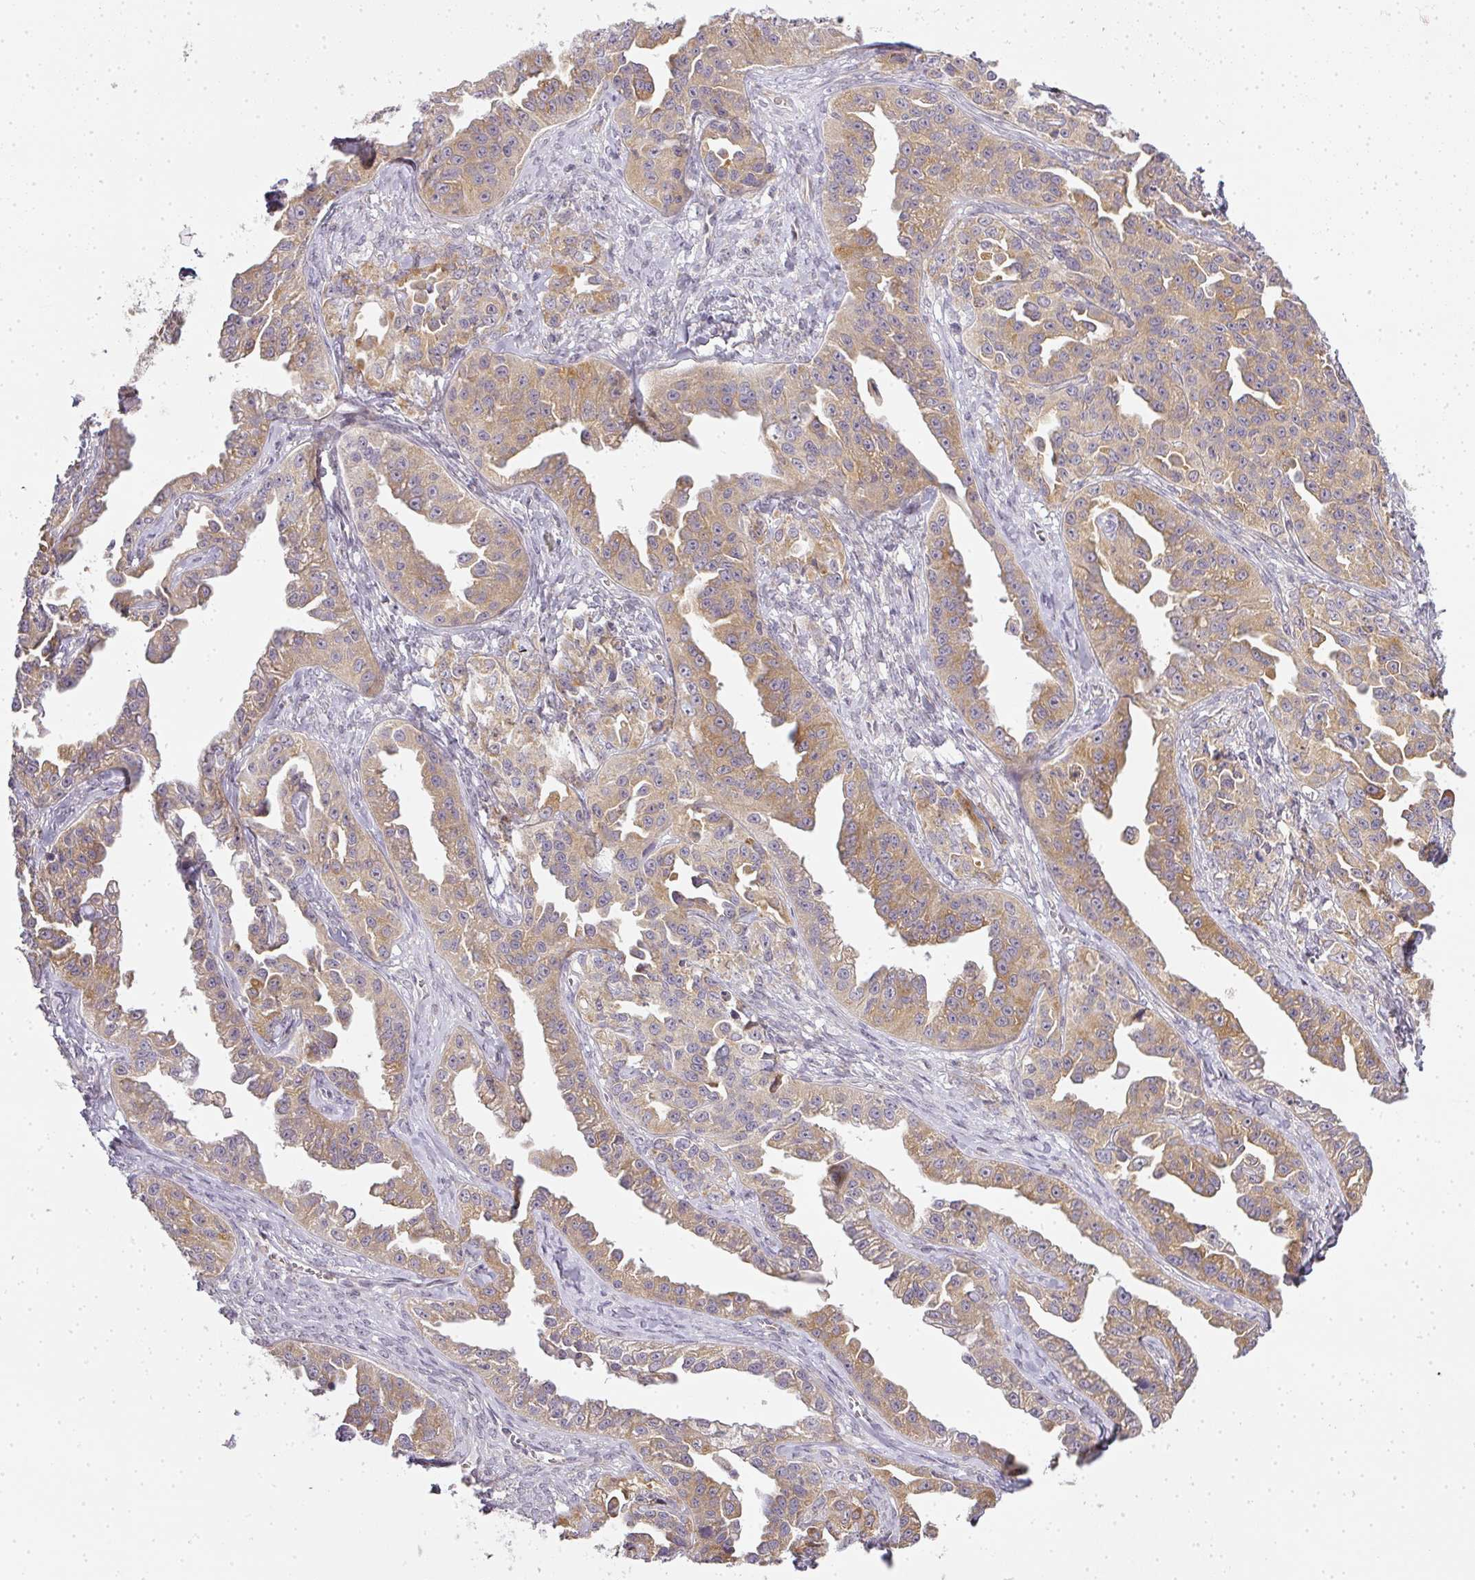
{"staining": {"intensity": "moderate", "quantity": "25%-75%", "location": "cytoplasmic/membranous"}, "tissue": "ovarian cancer", "cell_type": "Tumor cells", "image_type": "cancer", "snomed": [{"axis": "morphology", "description": "Cystadenocarcinoma, serous, NOS"}, {"axis": "topography", "description": "Ovary"}], "caption": "The immunohistochemical stain highlights moderate cytoplasmic/membranous expression in tumor cells of ovarian serous cystadenocarcinoma tissue.", "gene": "MED19", "patient": {"sex": "female", "age": 75}}